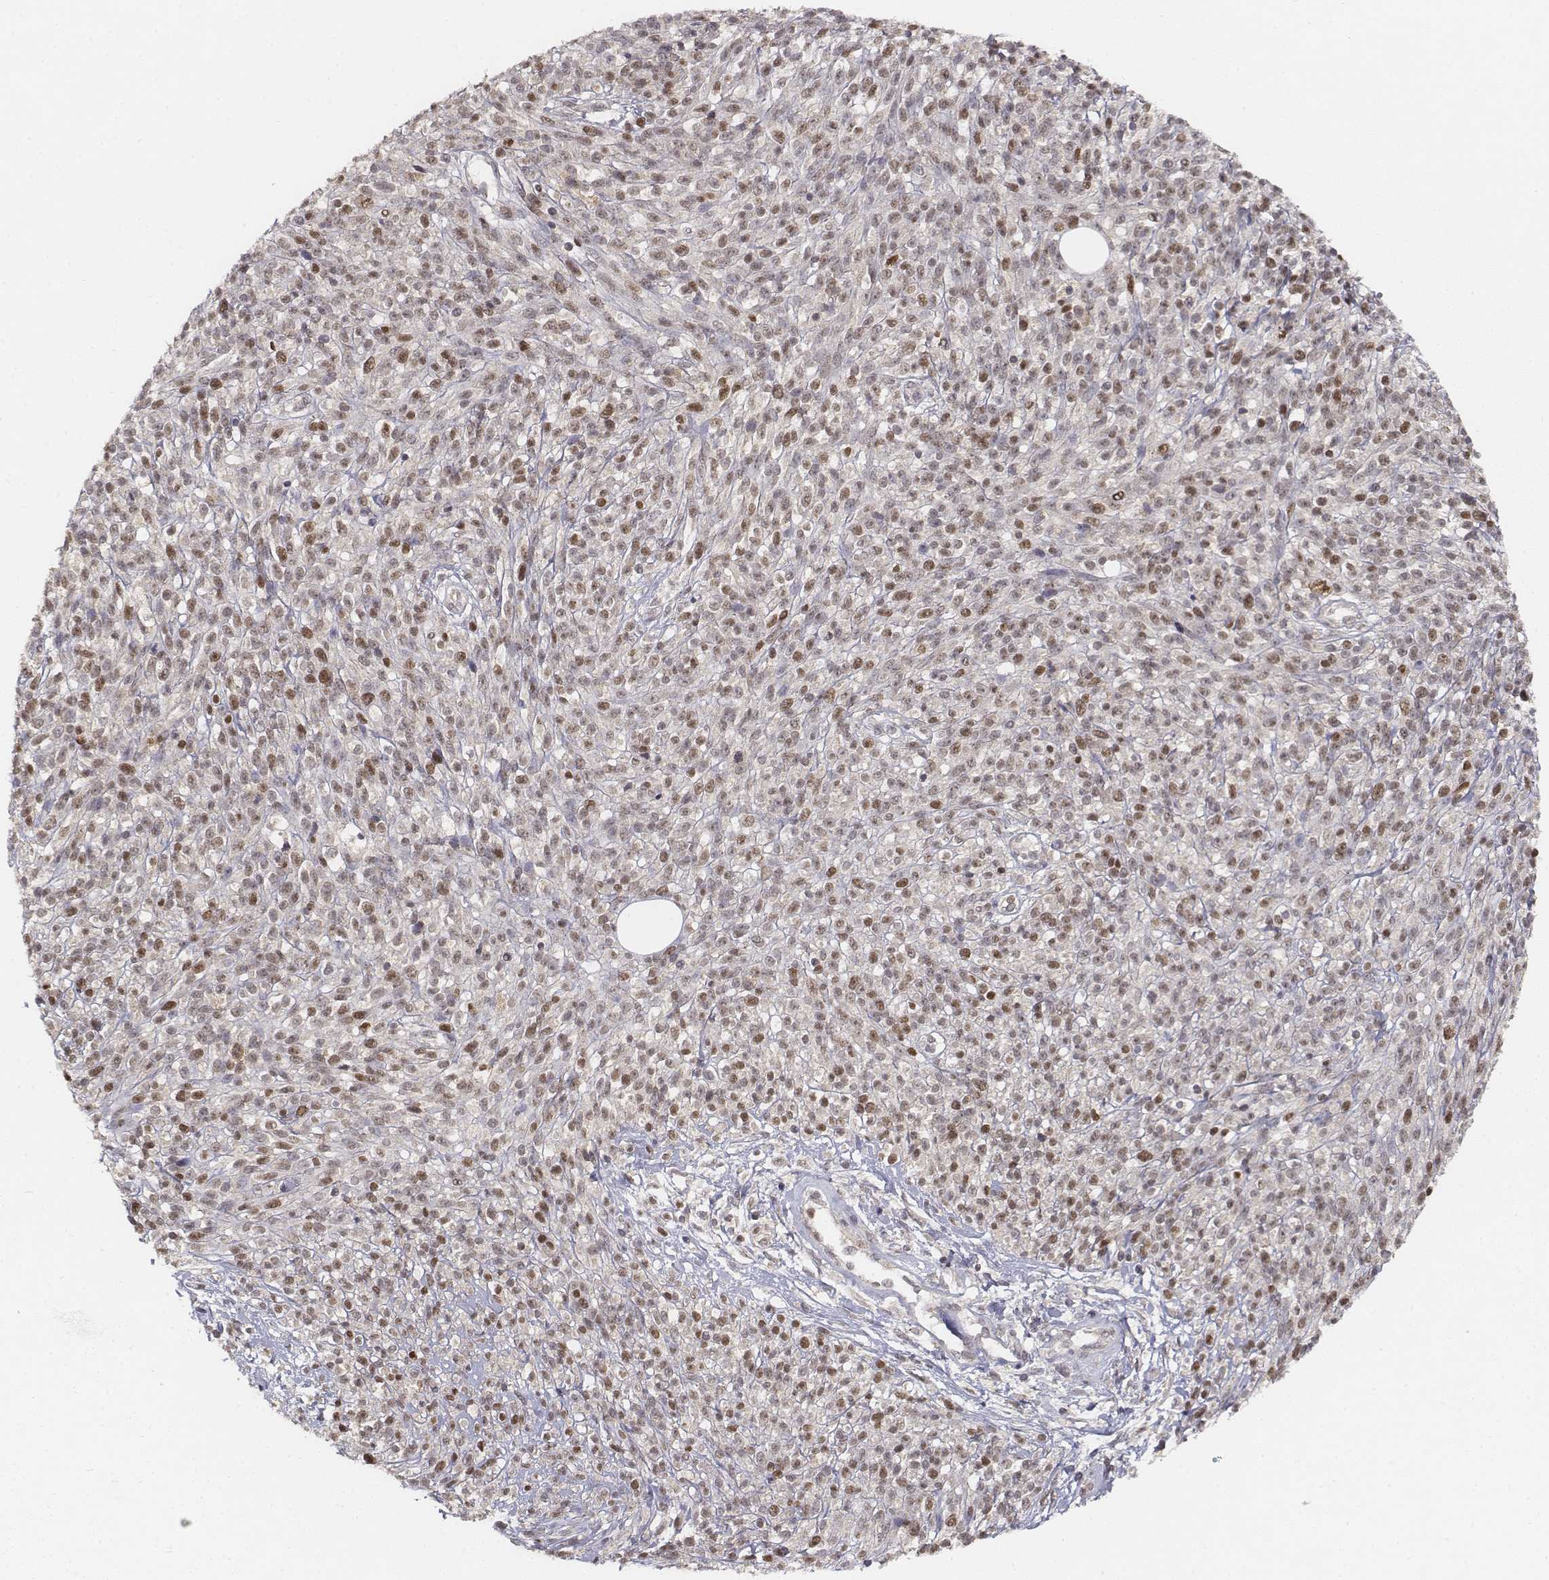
{"staining": {"intensity": "moderate", "quantity": "25%-75%", "location": "nuclear"}, "tissue": "melanoma", "cell_type": "Tumor cells", "image_type": "cancer", "snomed": [{"axis": "morphology", "description": "Malignant melanoma, NOS"}, {"axis": "topography", "description": "Skin"}, {"axis": "topography", "description": "Skin of trunk"}], "caption": "Malignant melanoma was stained to show a protein in brown. There is medium levels of moderate nuclear expression in about 25%-75% of tumor cells.", "gene": "FANCD2", "patient": {"sex": "male", "age": 74}}